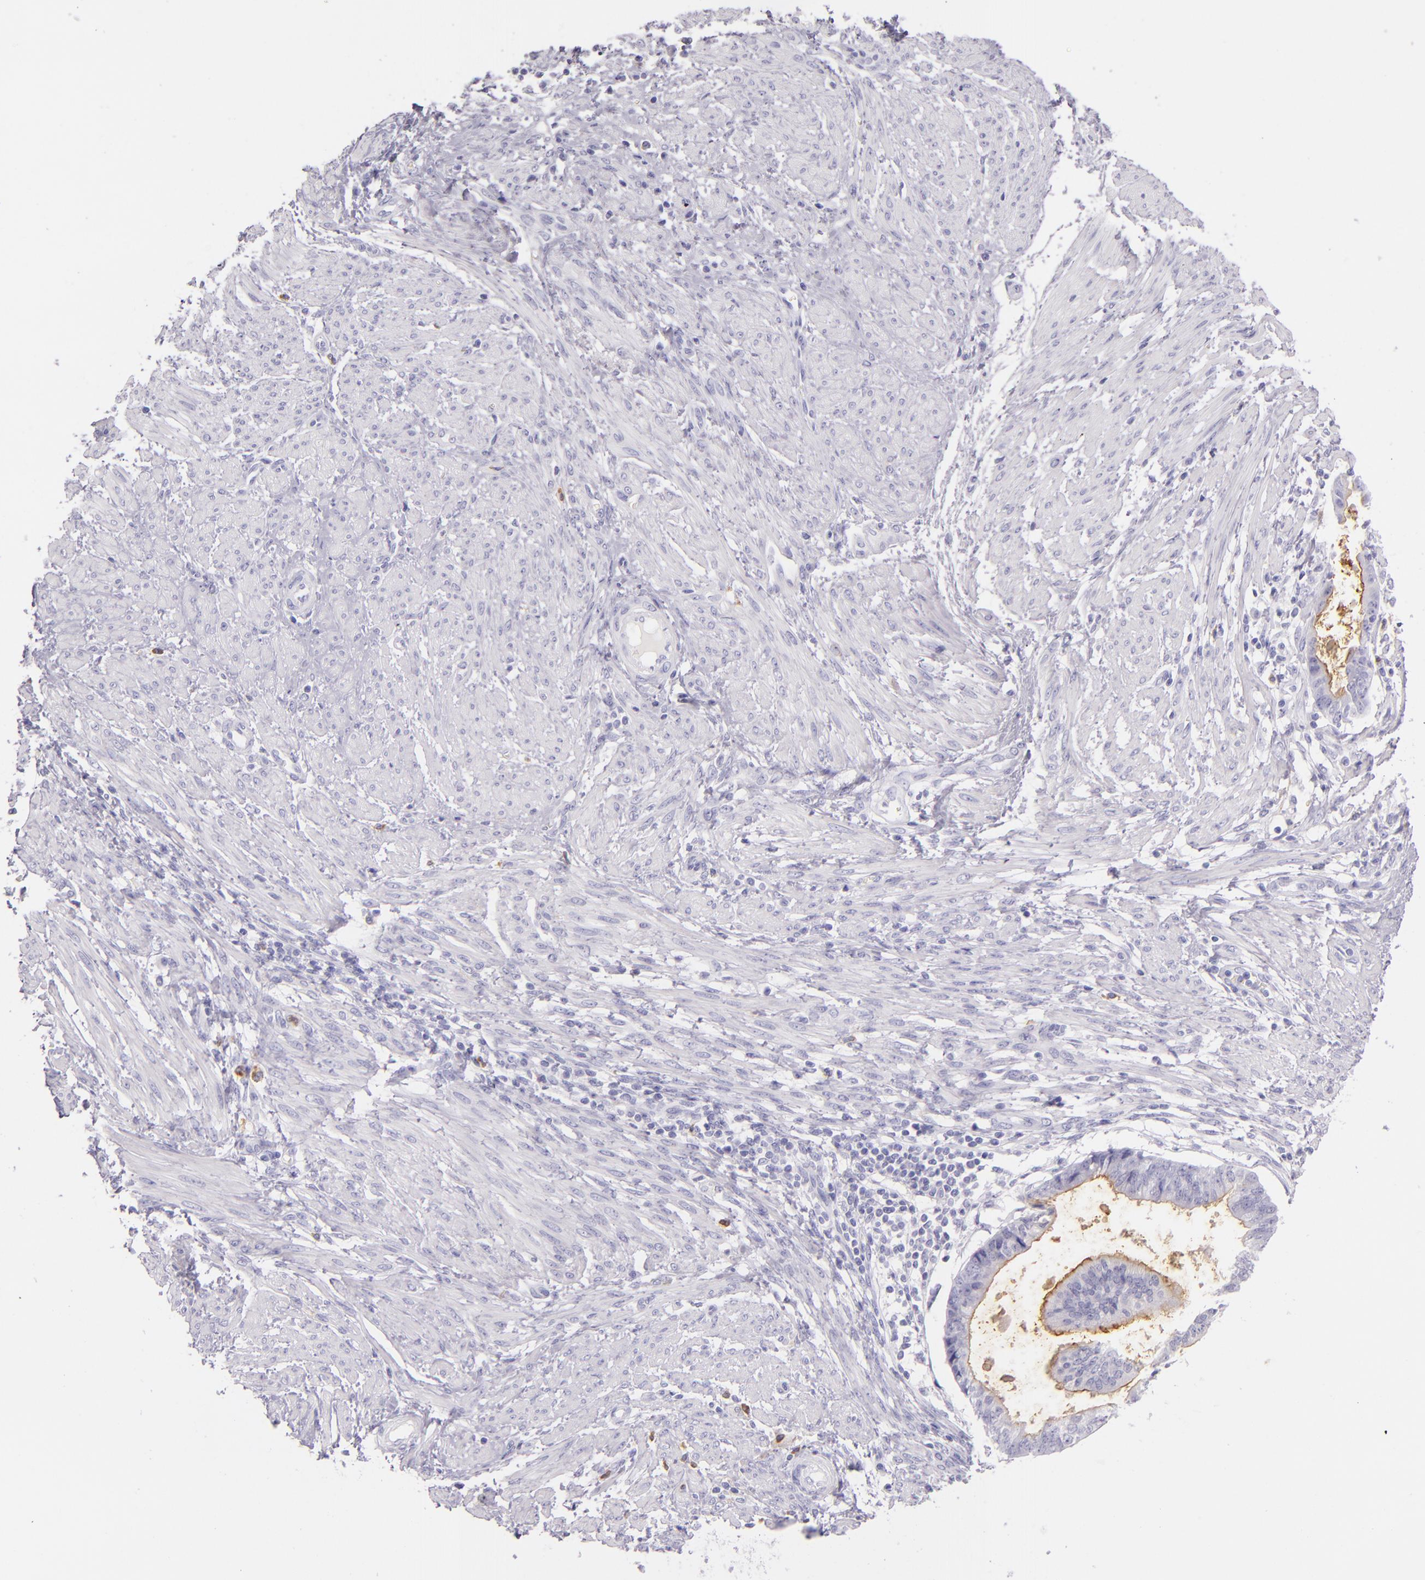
{"staining": {"intensity": "weak", "quantity": "<25%", "location": "cytoplasmic/membranous"}, "tissue": "endometrial cancer", "cell_type": "Tumor cells", "image_type": "cancer", "snomed": [{"axis": "morphology", "description": "Adenocarcinoma, NOS"}, {"axis": "topography", "description": "Endometrium"}], "caption": "IHC of human endometrial cancer (adenocarcinoma) displays no staining in tumor cells. The staining is performed using DAB (3,3'-diaminobenzidine) brown chromogen with nuclei counter-stained in using hematoxylin.", "gene": "CEACAM1", "patient": {"sex": "female", "age": 63}}